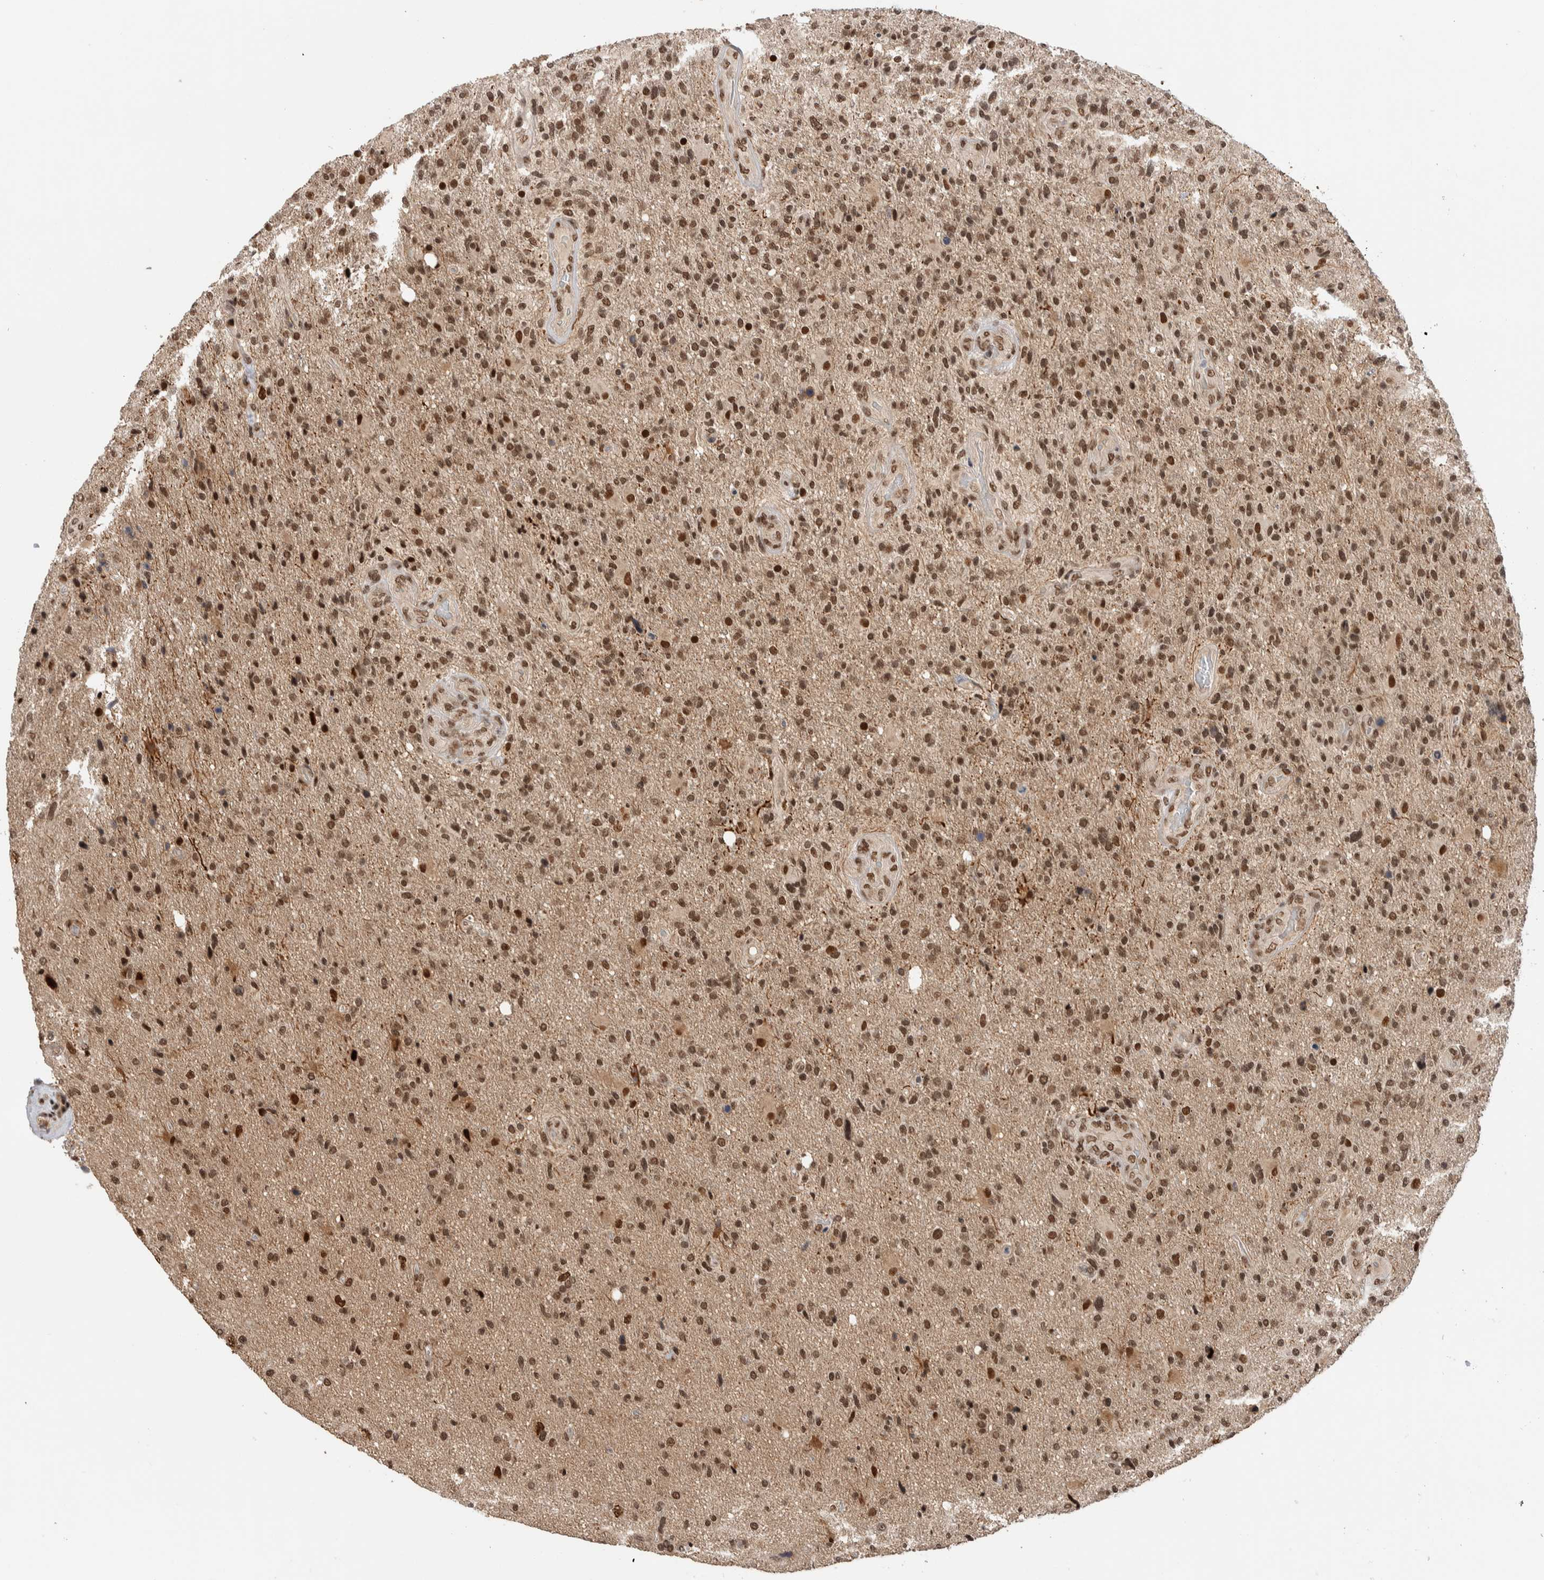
{"staining": {"intensity": "moderate", "quantity": ">75%", "location": "nuclear"}, "tissue": "glioma", "cell_type": "Tumor cells", "image_type": "cancer", "snomed": [{"axis": "morphology", "description": "Glioma, malignant, High grade"}, {"axis": "topography", "description": "Brain"}], "caption": "Immunohistochemistry (IHC) of malignant high-grade glioma reveals medium levels of moderate nuclear positivity in approximately >75% of tumor cells. (IHC, brightfield microscopy, high magnification).", "gene": "TNRC18", "patient": {"sex": "male", "age": 72}}